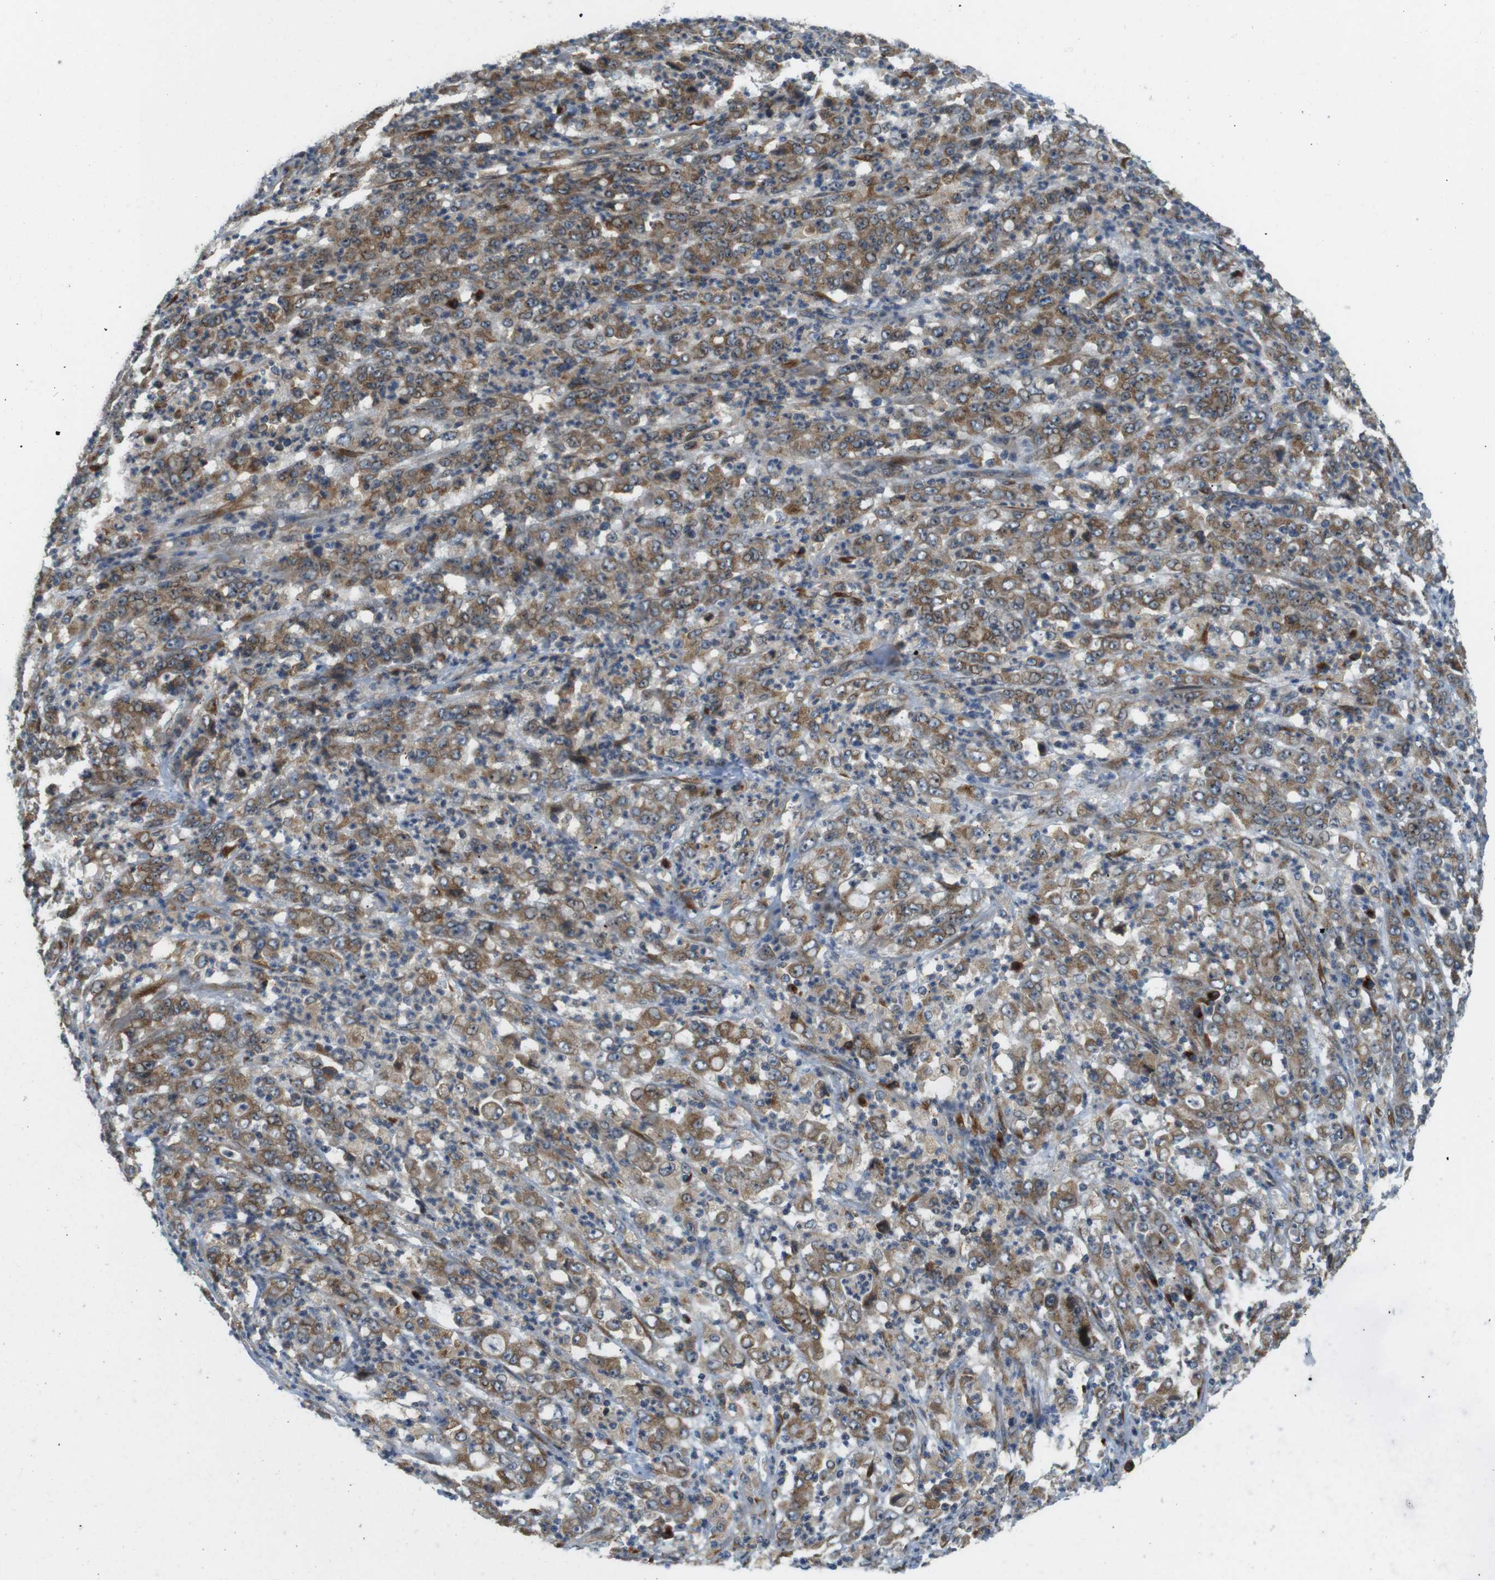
{"staining": {"intensity": "moderate", "quantity": ">75%", "location": "cytoplasmic/membranous"}, "tissue": "stomach cancer", "cell_type": "Tumor cells", "image_type": "cancer", "snomed": [{"axis": "morphology", "description": "Adenocarcinoma, NOS"}, {"axis": "topography", "description": "Stomach, lower"}], "caption": "Protein analysis of stomach adenocarcinoma tissue displays moderate cytoplasmic/membranous staining in approximately >75% of tumor cells. The staining was performed using DAB (3,3'-diaminobenzidine) to visualize the protein expression in brown, while the nuclei were stained in blue with hematoxylin (Magnification: 20x).", "gene": "TMEM143", "patient": {"sex": "female", "age": 71}}